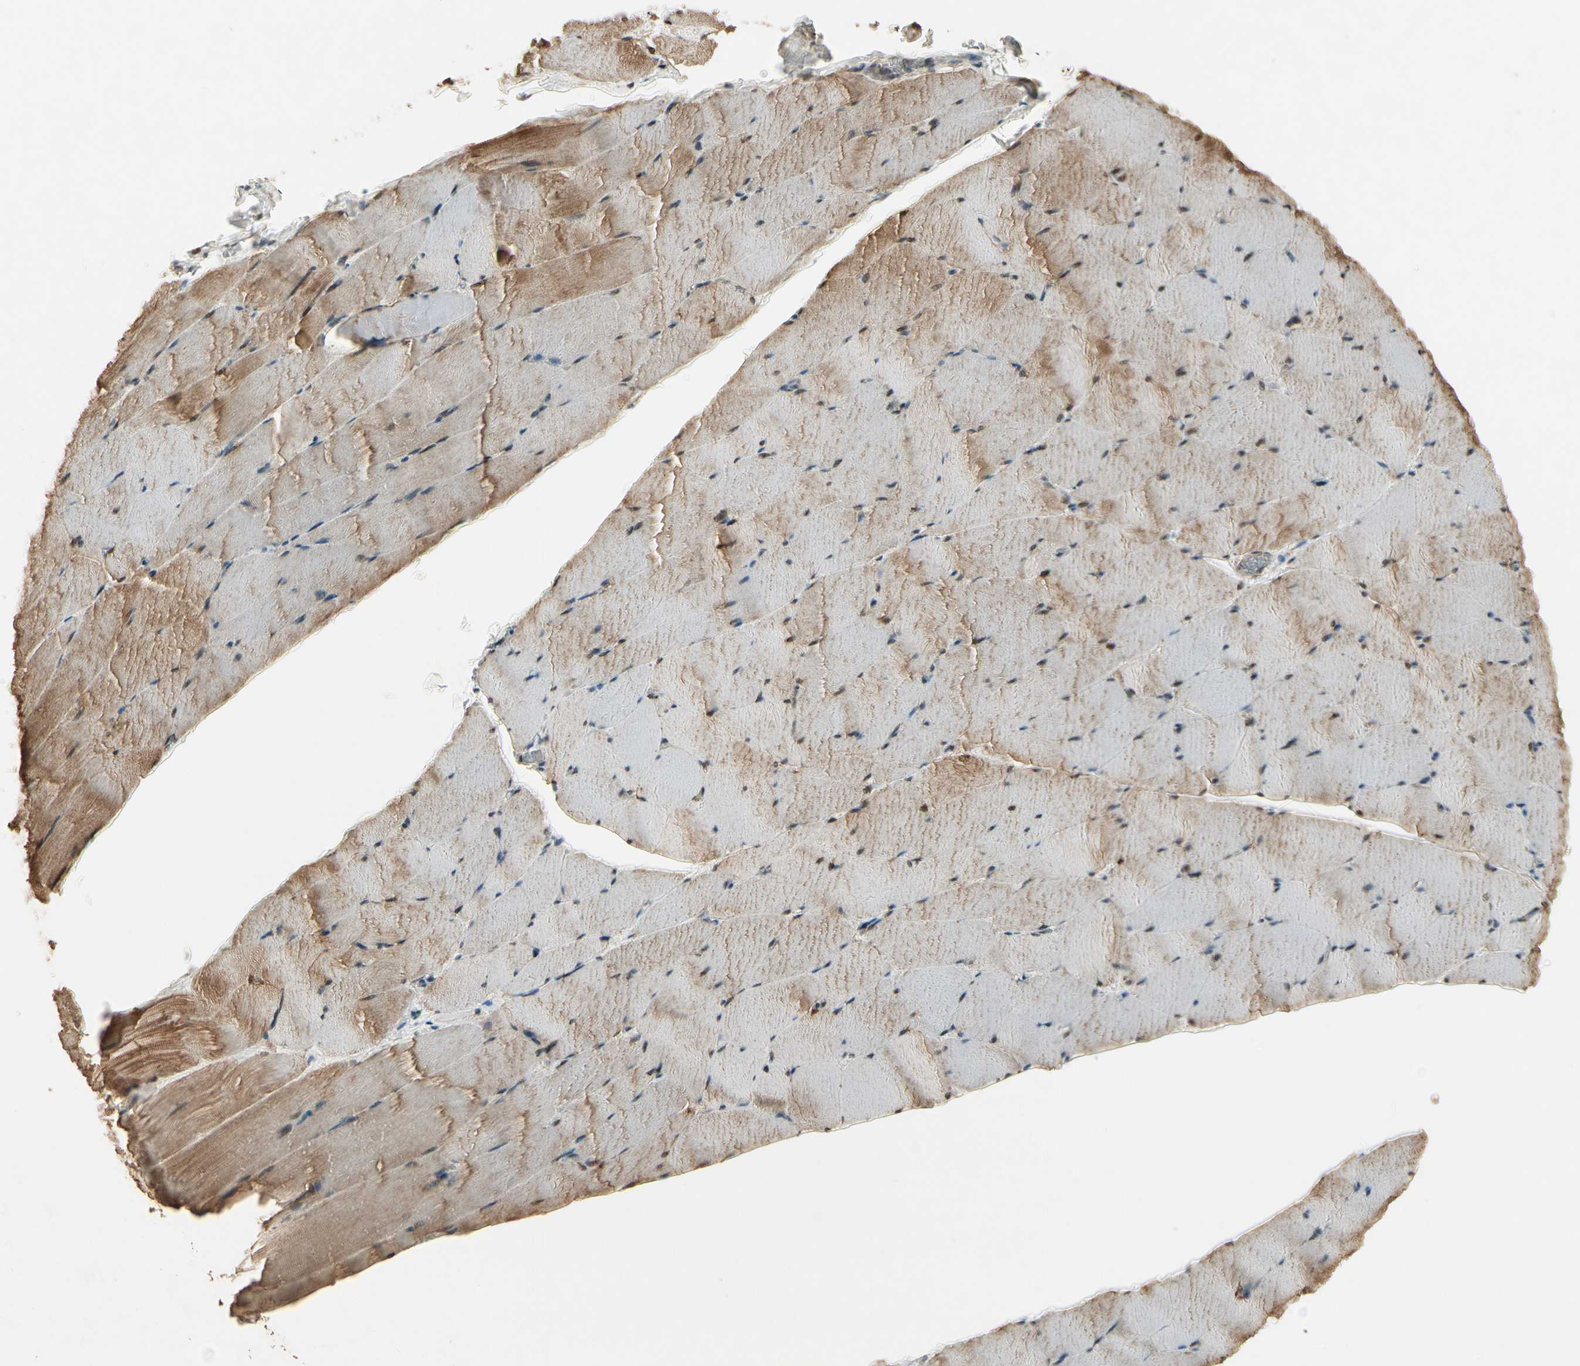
{"staining": {"intensity": "moderate", "quantity": "25%-75%", "location": "cytoplasmic/membranous,nuclear"}, "tissue": "skeletal muscle", "cell_type": "Myocytes", "image_type": "normal", "snomed": [{"axis": "morphology", "description": "Normal tissue, NOS"}, {"axis": "topography", "description": "Skeletal muscle"}], "caption": "An immunohistochemistry (IHC) histopathology image of normal tissue is shown. Protein staining in brown labels moderate cytoplasmic/membranous,nuclear positivity in skeletal muscle within myocytes. (Brightfield microscopy of DAB IHC at high magnification).", "gene": "CDK11A", "patient": {"sex": "male", "age": 62}}